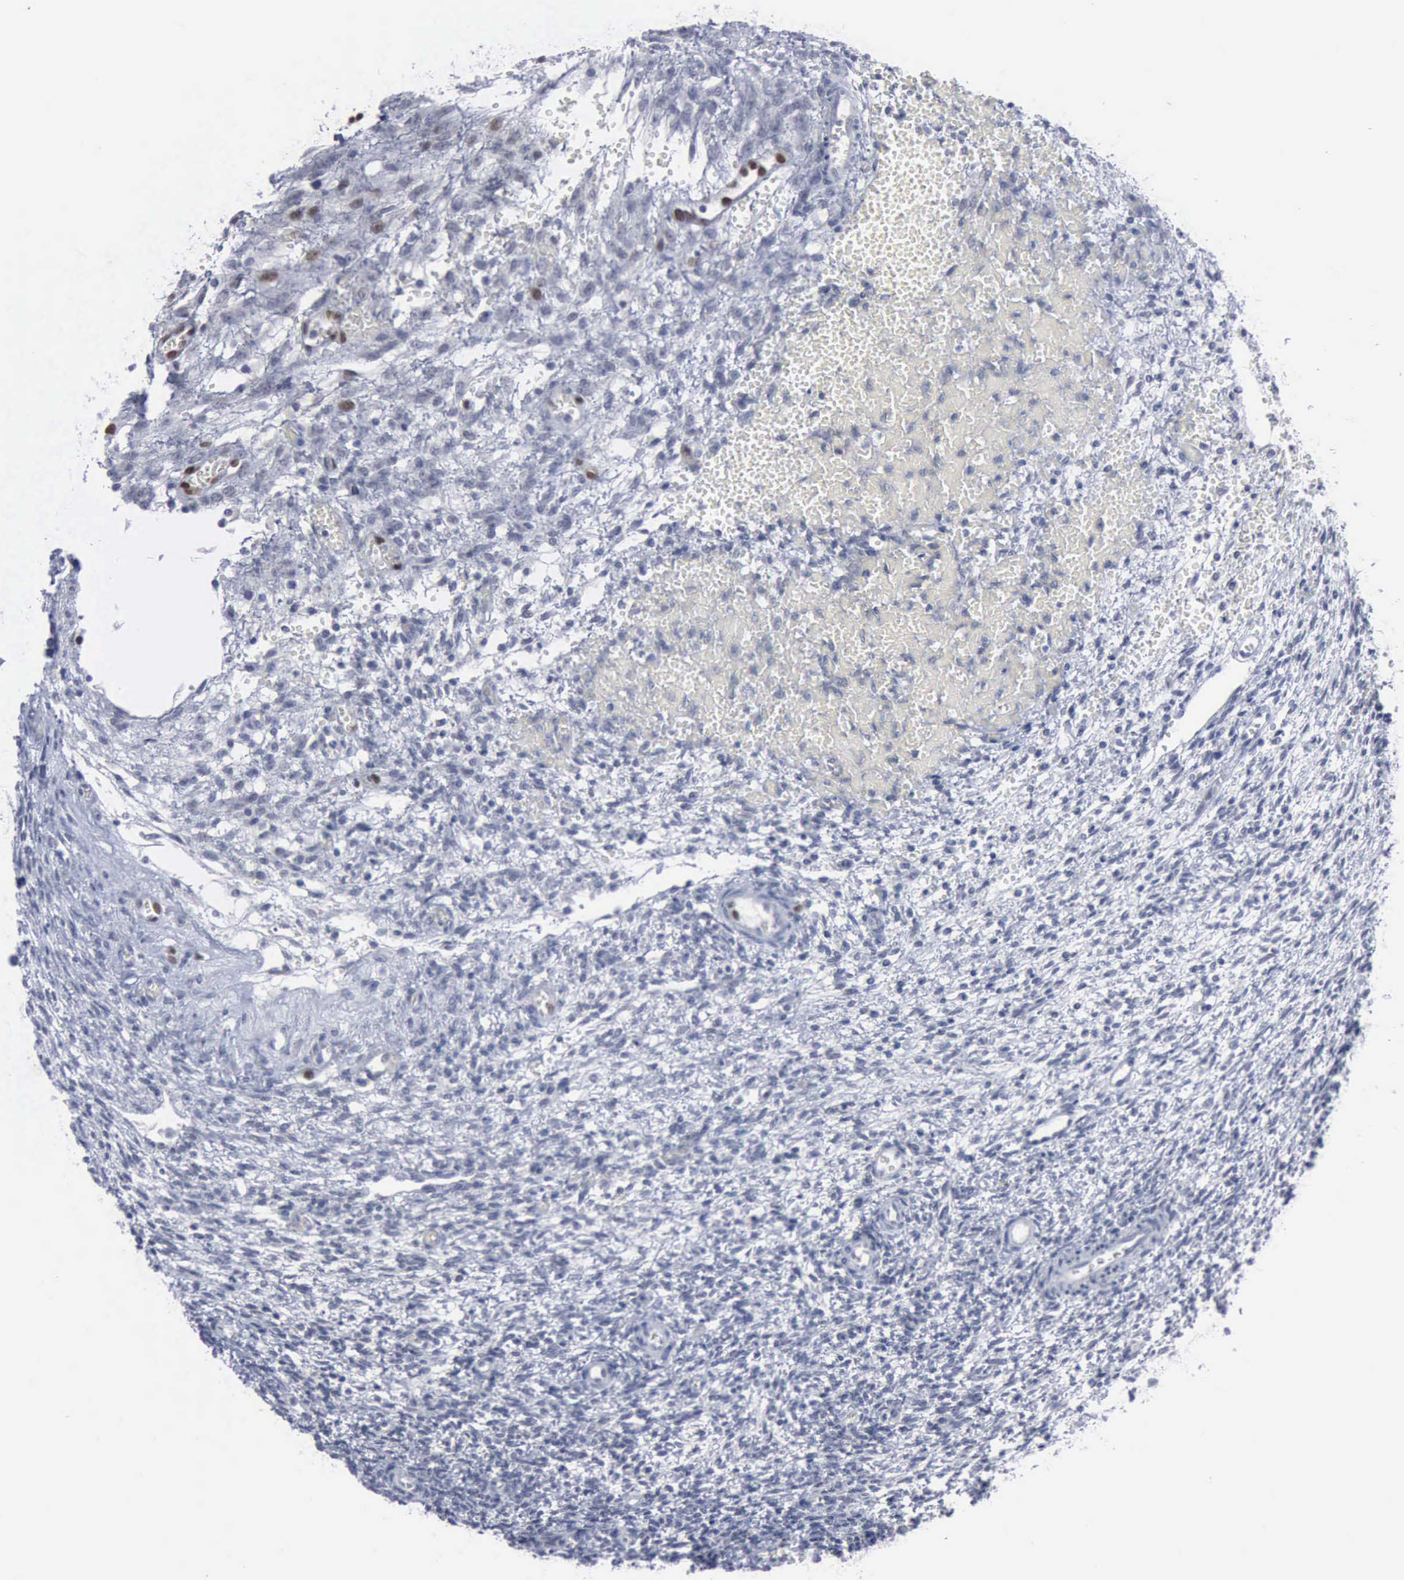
{"staining": {"intensity": "strong", "quantity": "25%-75%", "location": "nuclear"}, "tissue": "ovary", "cell_type": "Follicle cells", "image_type": "normal", "snomed": [{"axis": "morphology", "description": "Normal tissue, NOS"}, {"axis": "topography", "description": "Ovary"}], "caption": "Immunohistochemistry (DAB) staining of unremarkable ovary shows strong nuclear protein expression in approximately 25%-75% of follicle cells. (Stains: DAB in brown, nuclei in blue, Microscopy: brightfield microscopy at high magnification).", "gene": "MCM5", "patient": {"sex": "female", "age": 39}}